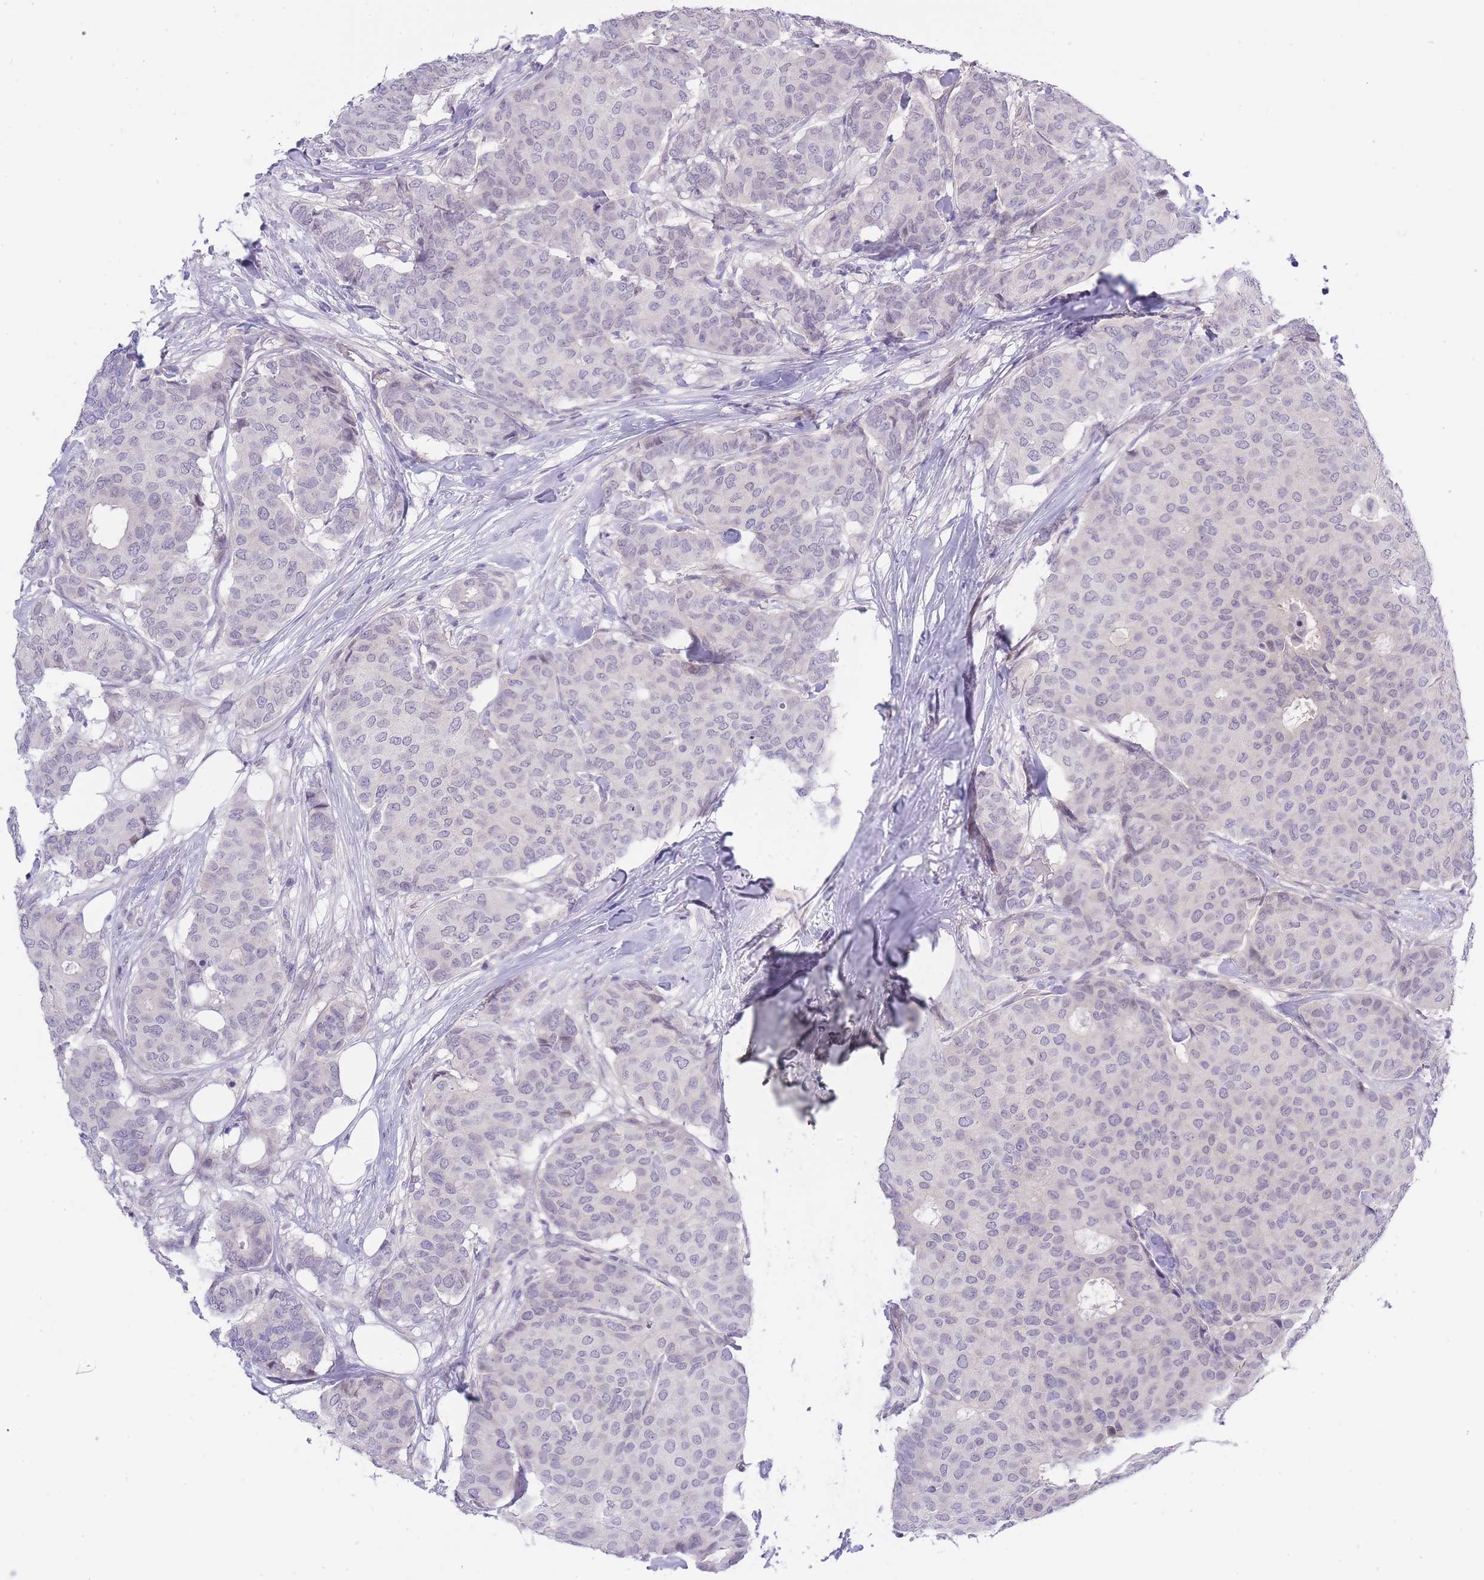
{"staining": {"intensity": "negative", "quantity": "none", "location": "none"}, "tissue": "breast cancer", "cell_type": "Tumor cells", "image_type": "cancer", "snomed": [{"axis": "morphology", "description": "Duct carcinoma"}, {"axis": "topography", "description": "Breast"}], "caption": "IHC of breast cancer exhibits no expression in tumor cells.", "gene": "PRR23B", "patient": {"sex": "female", "age": 75}}